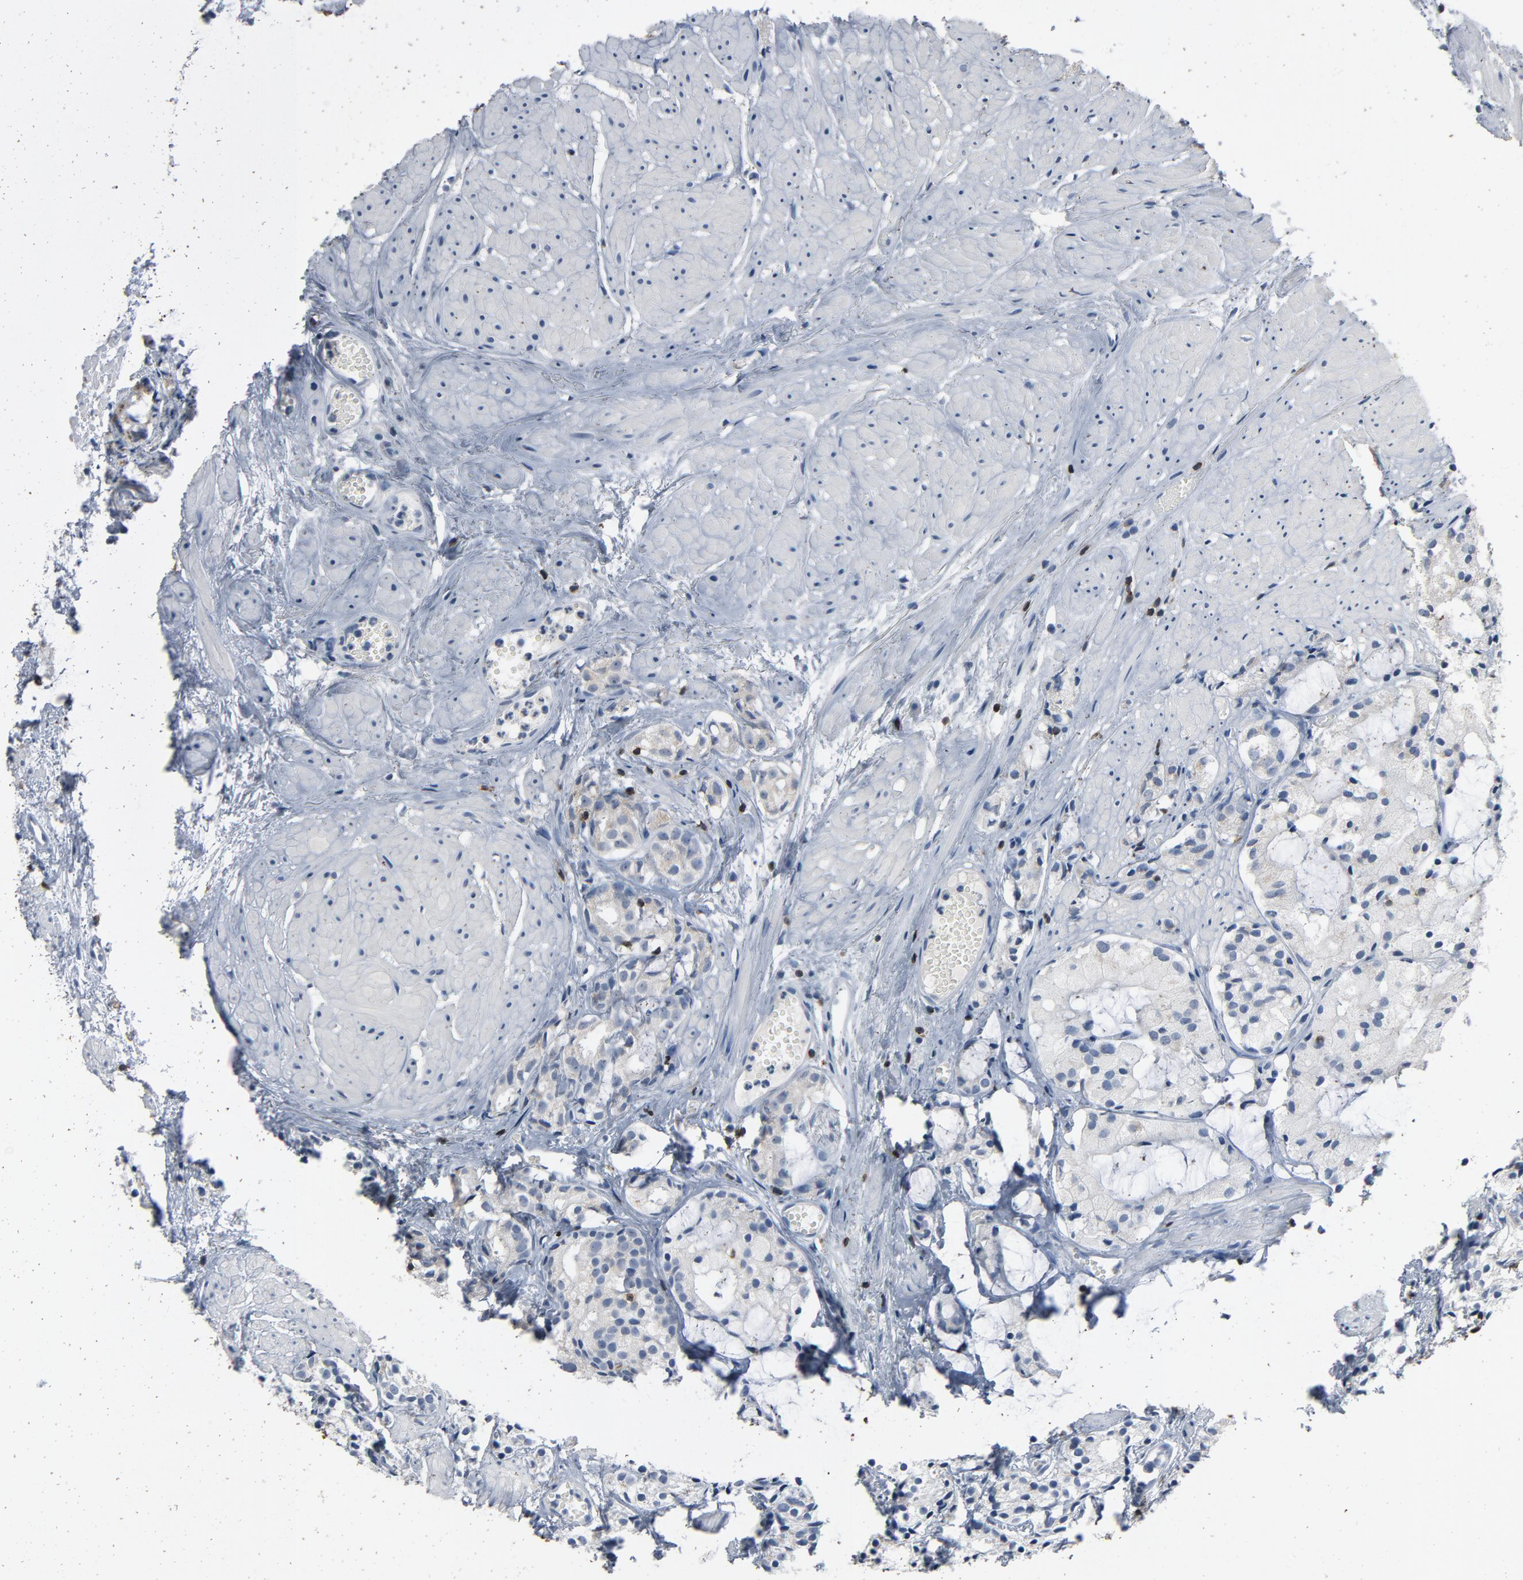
{"staining": {"intensity": "weak", "quantity": "<25%", "location": "cytoplasmic/membranous"}, "tissue": "prostate cancer", "cell_type": "Tumor cells", "image_type": "cancer", "snomed": [{"axis": "morphology", "description": "Adenocarcinoma, High grade"}, {"axis": "topography", "description": "Prostate"}], "caption": "A photomicrograph of human high-grade adenocarcinoma (prostate) is negative for staining in tumor cells. Brightfield microscopy of immunohistochemistry (IHC) stained with DAB (brown) and hematoxylin (blue), captured at high magnification.", "gene": "LCK", "patient": {"sex": "male", "age": 85}}